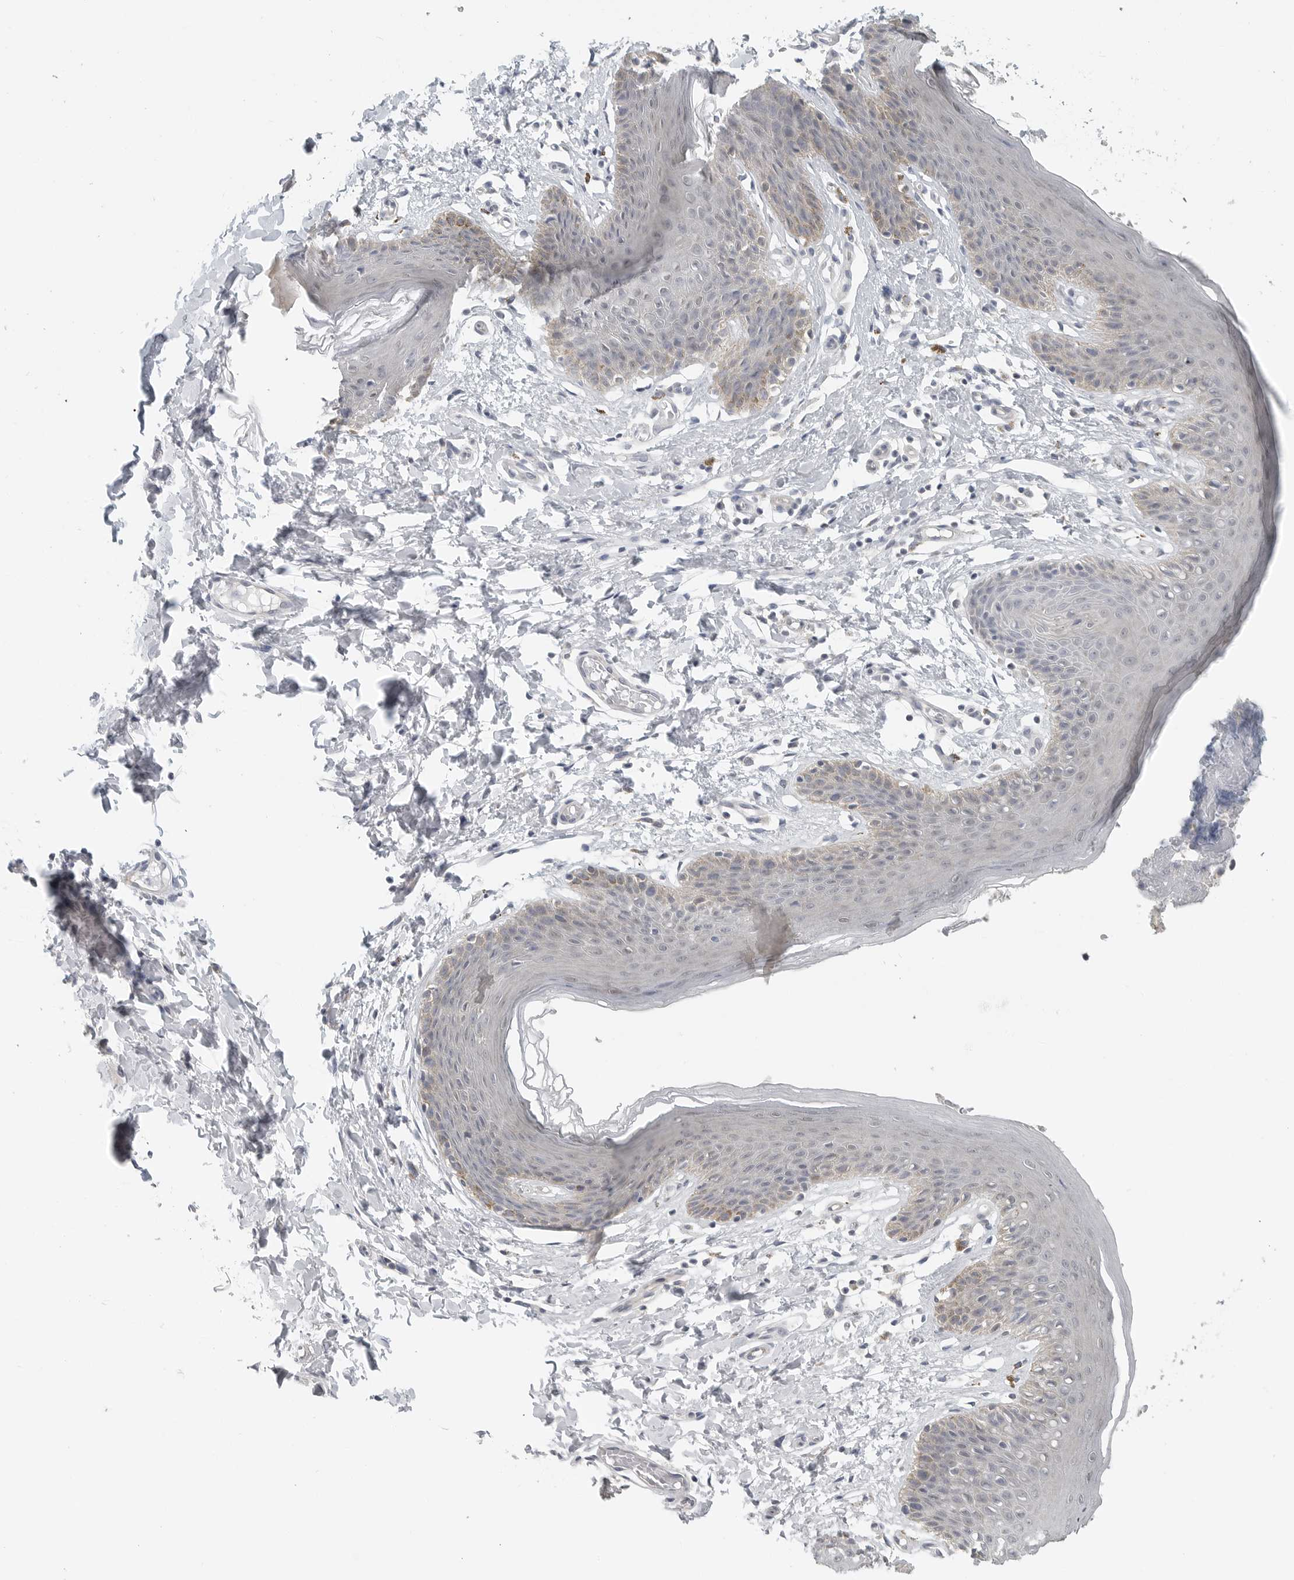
{"staining": {"intensity": "weak", "quantity": "25%-75%", "location": "cytoplasmic/membranous"}, "tissue": "skin", "cell_type": "Epidermal cells", "image_type": "normal", "snomed": [{"axis": "morphology", "description": "Normal tissue, NOS"}, {"axis": "topography", "description": "Vulva"}], "caption": "About 25%-75% of epidermal cells in benign human skin show weak cytoplasmic/membranous protein positivity as visualized by brown immunohistochemical staining.", "gene": "IL12RB2", "patient": {"sex": "female", "age": 66}}